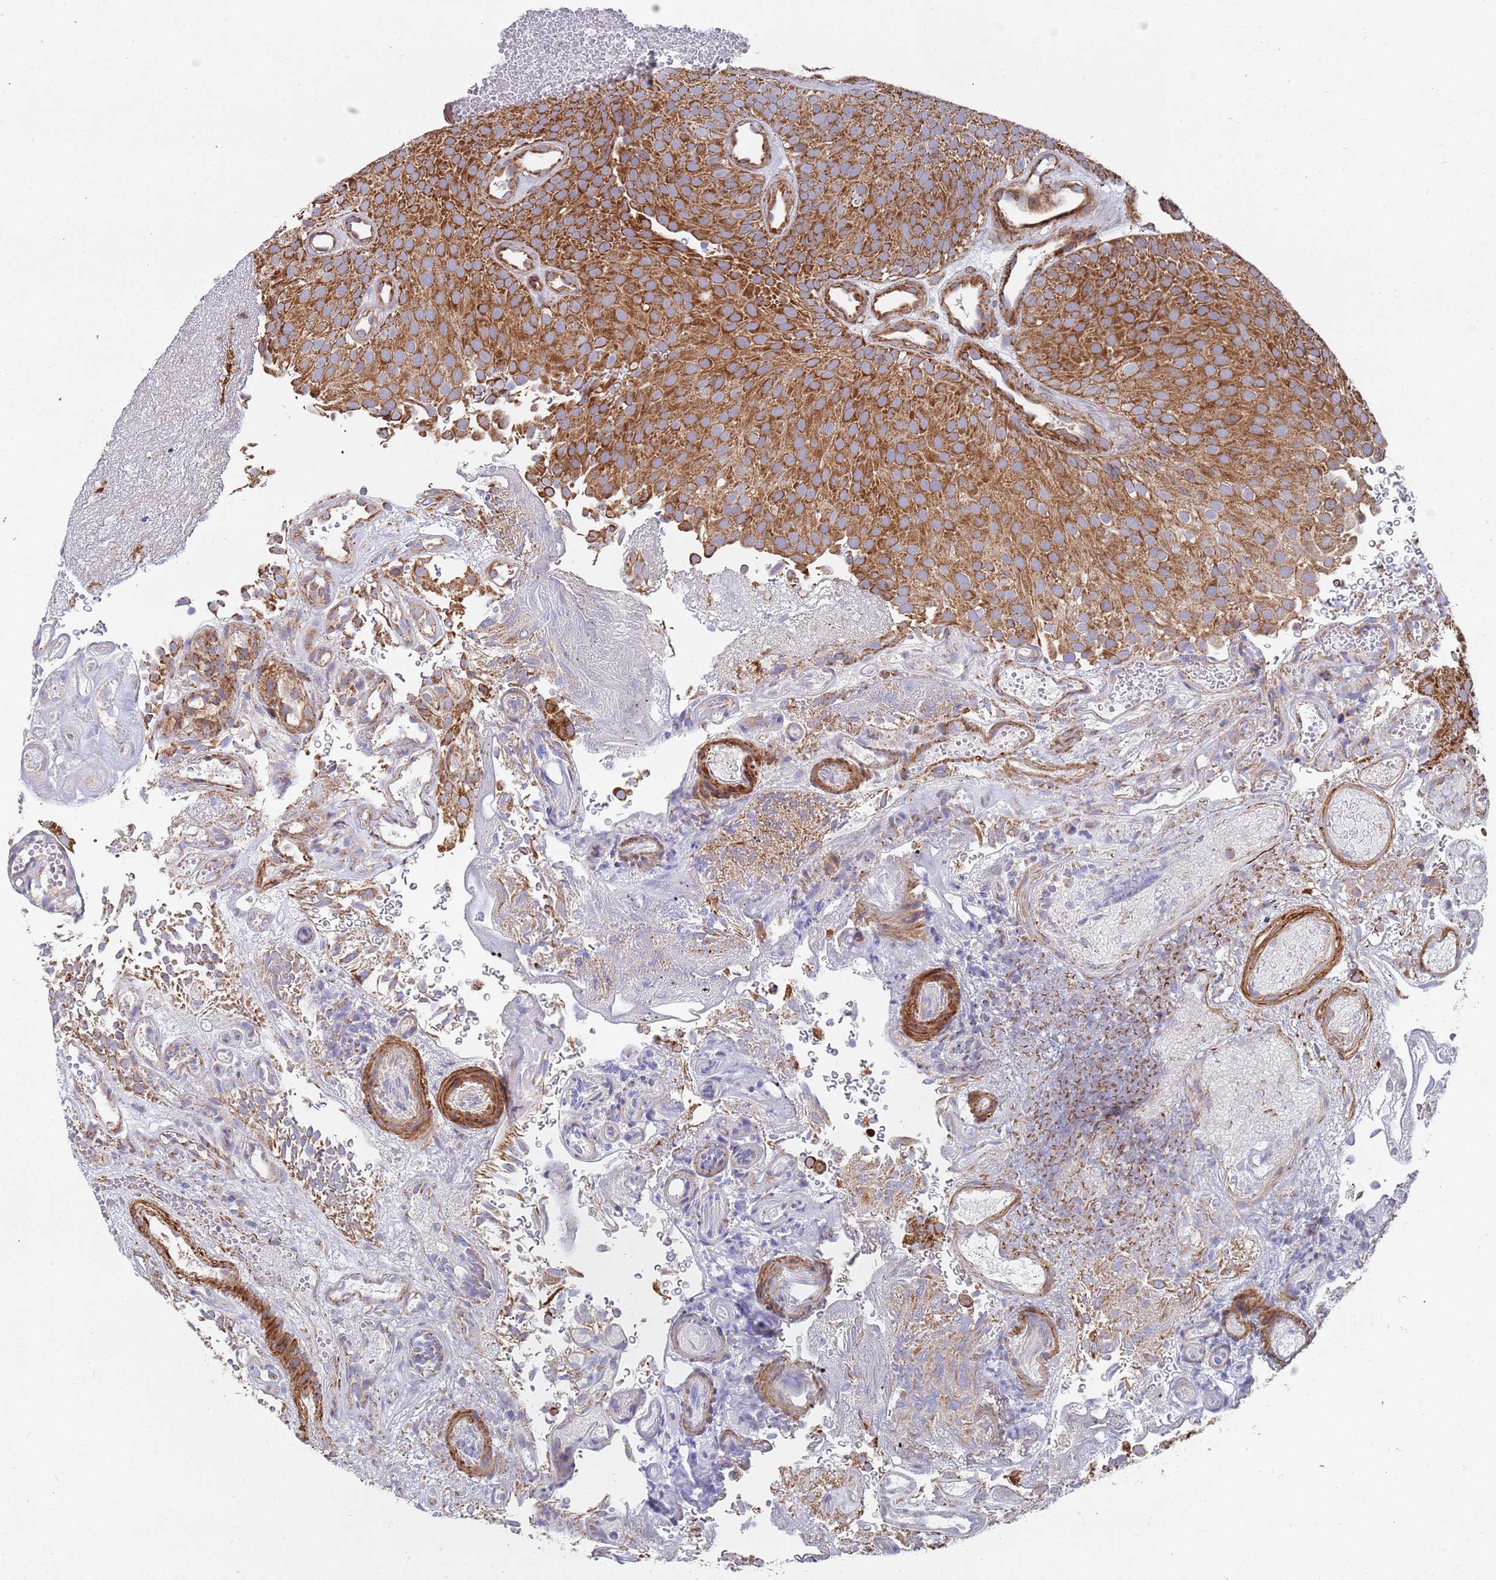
{"staining": {"intensity": "moderate", "quantity": ">75%", "location": "cytoplasmic/membranous"}, "tissue": "urothelial cancer", "cell_type": "Tumor cells", "image_type": "cancer", "snomed": [{"axis": "morphology", "description": "Urothelial carcinoma, Low grade"}, {"axis": "topography", "description": "Urinary bladder"}], "caption": "High-magnification brightfield microscopy of low-grade urothelial carcinoma stained with DAB (brown) and counterstained with hematoxylin (blue). tumor cells exhibit moderate cytoplasmic/membranous staining is seen in approximately>75% of cells.", "gene": "WDFY3", "patient": {"sex": "male", "age": 78}}